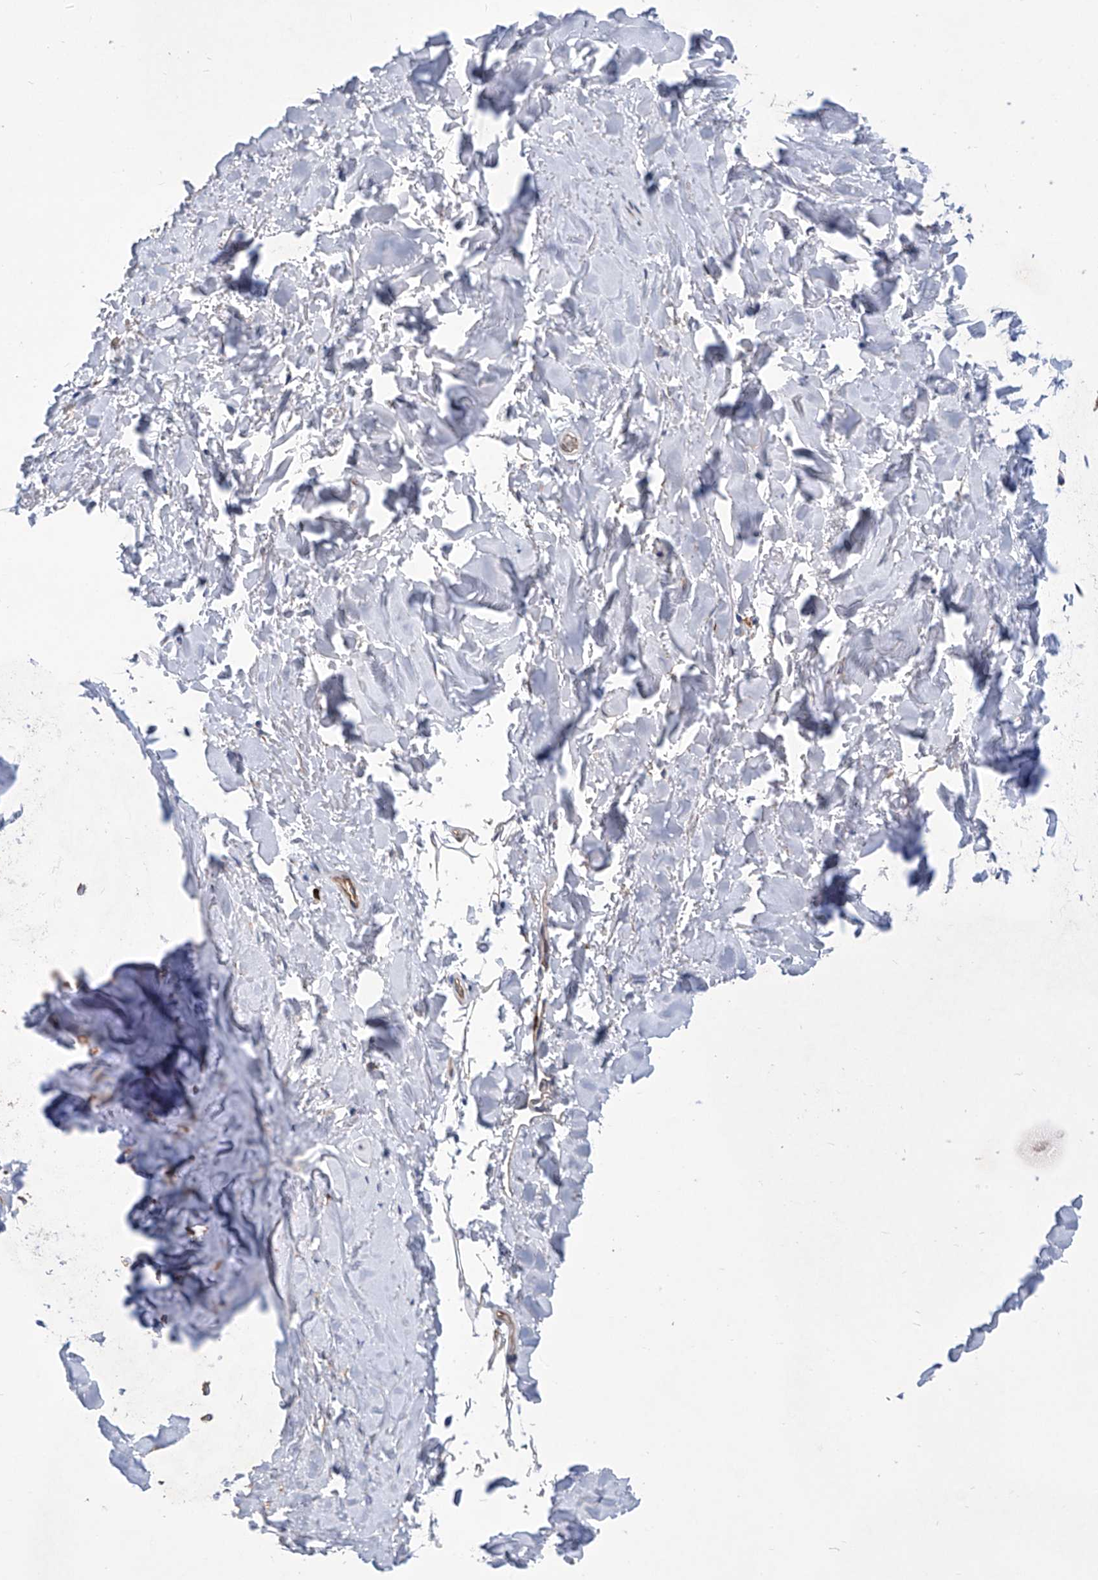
{"staining": {"intensity": "negative", "quantity": "none", "location": "none"}, "tissue": "adipose tissue", "cell_type": "Adipocytes", "image_type": "normal", "snomed": [{"axis": "morphology", "description": "Normal tissue, NOS"}, {"axis": "topography", "description": "Cartilage tissue"}], "caption": "The immunohistochemistry (IHC) photomicrograph has no significant staining in adipocytes of adipose tissue.", "gene": "SENP2", "patient": {"sex": "female", "age": 63}}